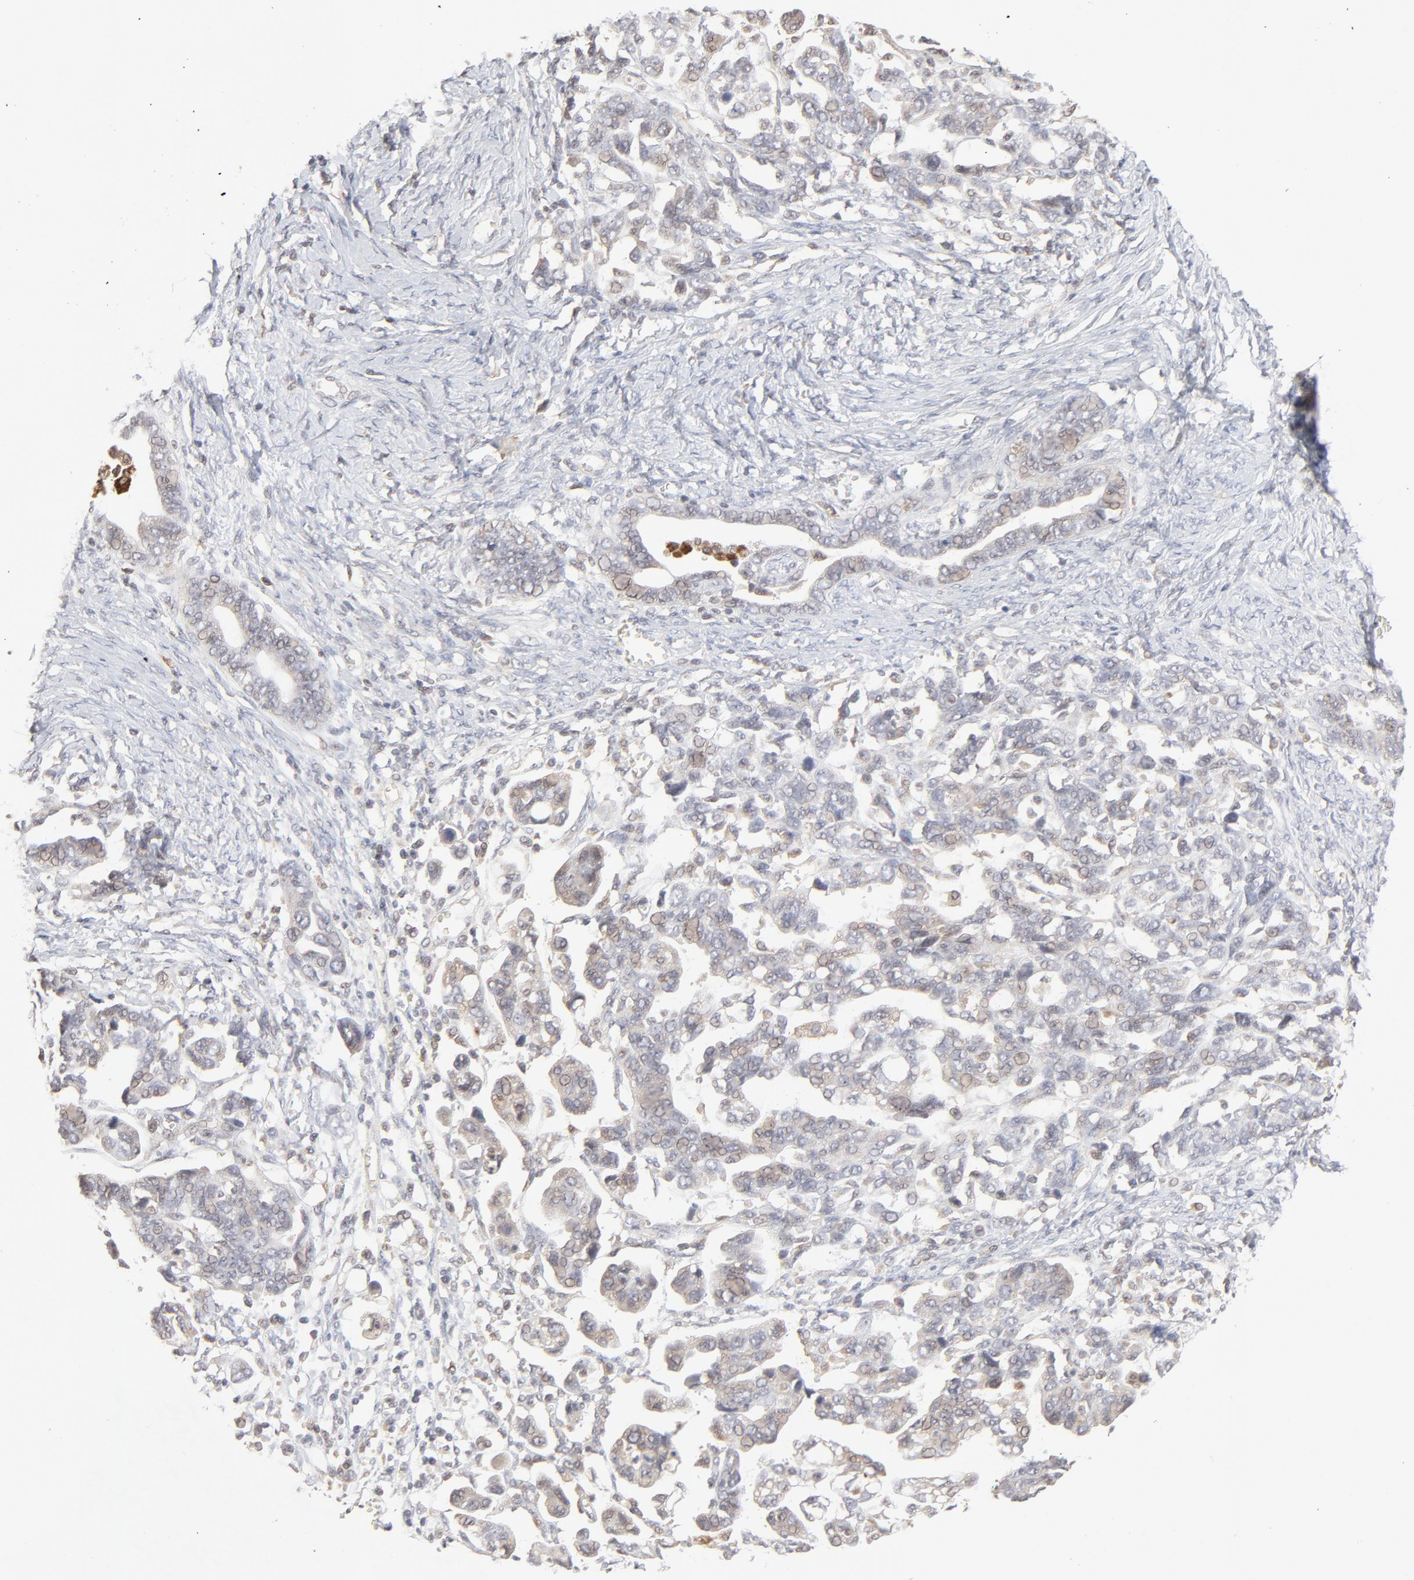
{"staining": {"intensity": "weak", "quantity": "<25%", "location": "cytoplasmic/membranous"}, "tissue": "ovarian cancer", "cell_type": "Tumor cells", "image_type": "cancer", "snomed": [{"axis": "morphology", "description": "Cystadenocarcinoma, serous, NOS"}, {"axis": "topography", "description": "Ovary"}], "caption": "The IHC histopathology image has no significant staining in tumor cells of ovarian cancer (serous cystadenocarcinoma) tissue.", "gene": "RAB5C", "patient": {"sex": "female", "age": 69}}